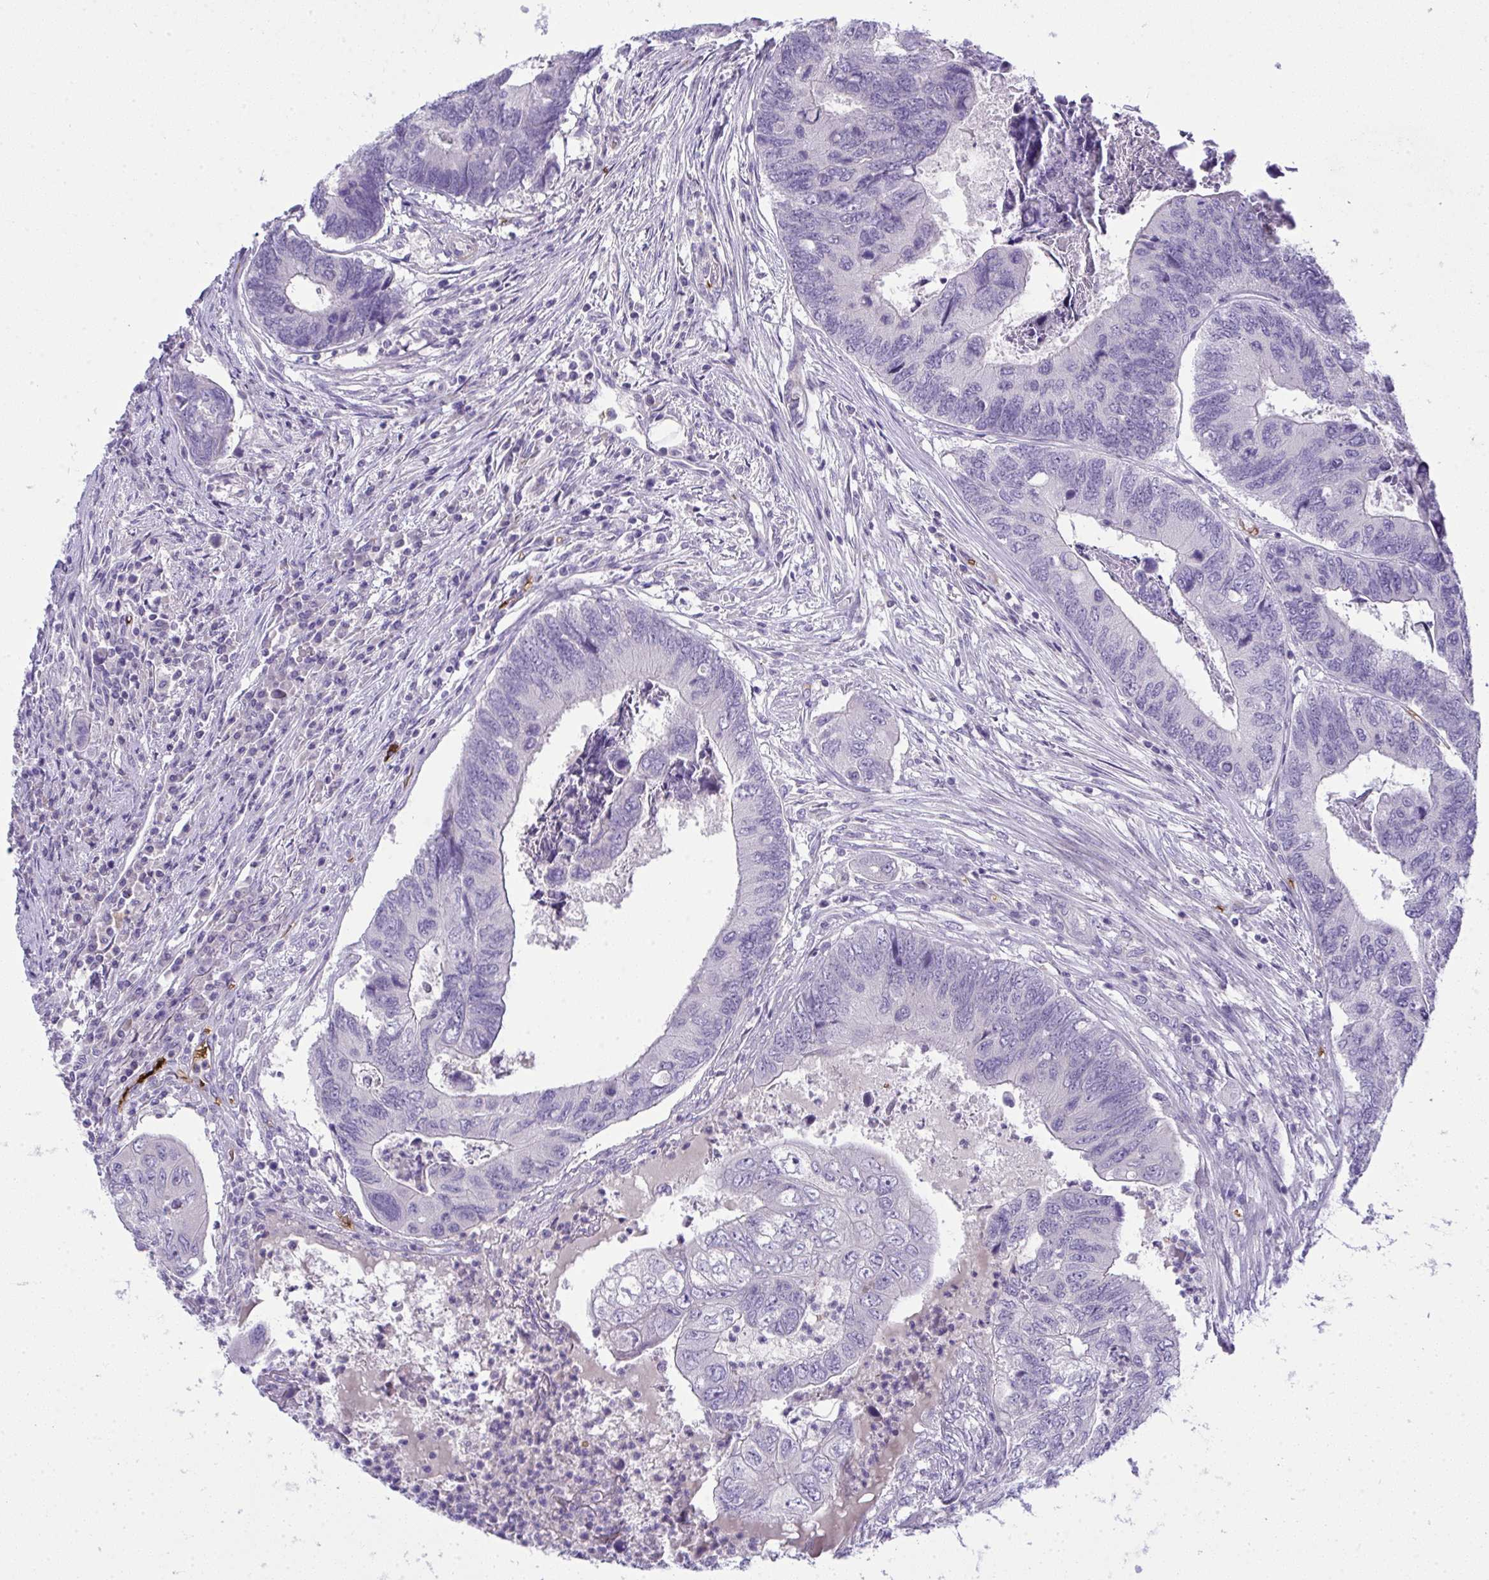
{"staining": {"intensity": "negative", "quantity": "none", "location": "none"}, "tissue": "colorectal cancer", "cell_type": "Tumor cells", "image_type": "cancer", "snomed": [{"axis": "morphology", "description": "Adenocarcinoma, NOS"}, {"axis": "topography", "description": "Colon"}], "caption": "High magnification brightfield microscopy of colorectal cancer stained with DAB (brown) and counterstained with hematoxylin (blue): tumor cells show no significant expression. Brightfield microscopy of immunohistochemistry (IHC) stained with DAB (3,3'-diaminobenzidine) (brown) and hematoxylin (blue), captured at high magnification.", "gene": "SPTB", "patient": {"sex": "female", "age": 67}}